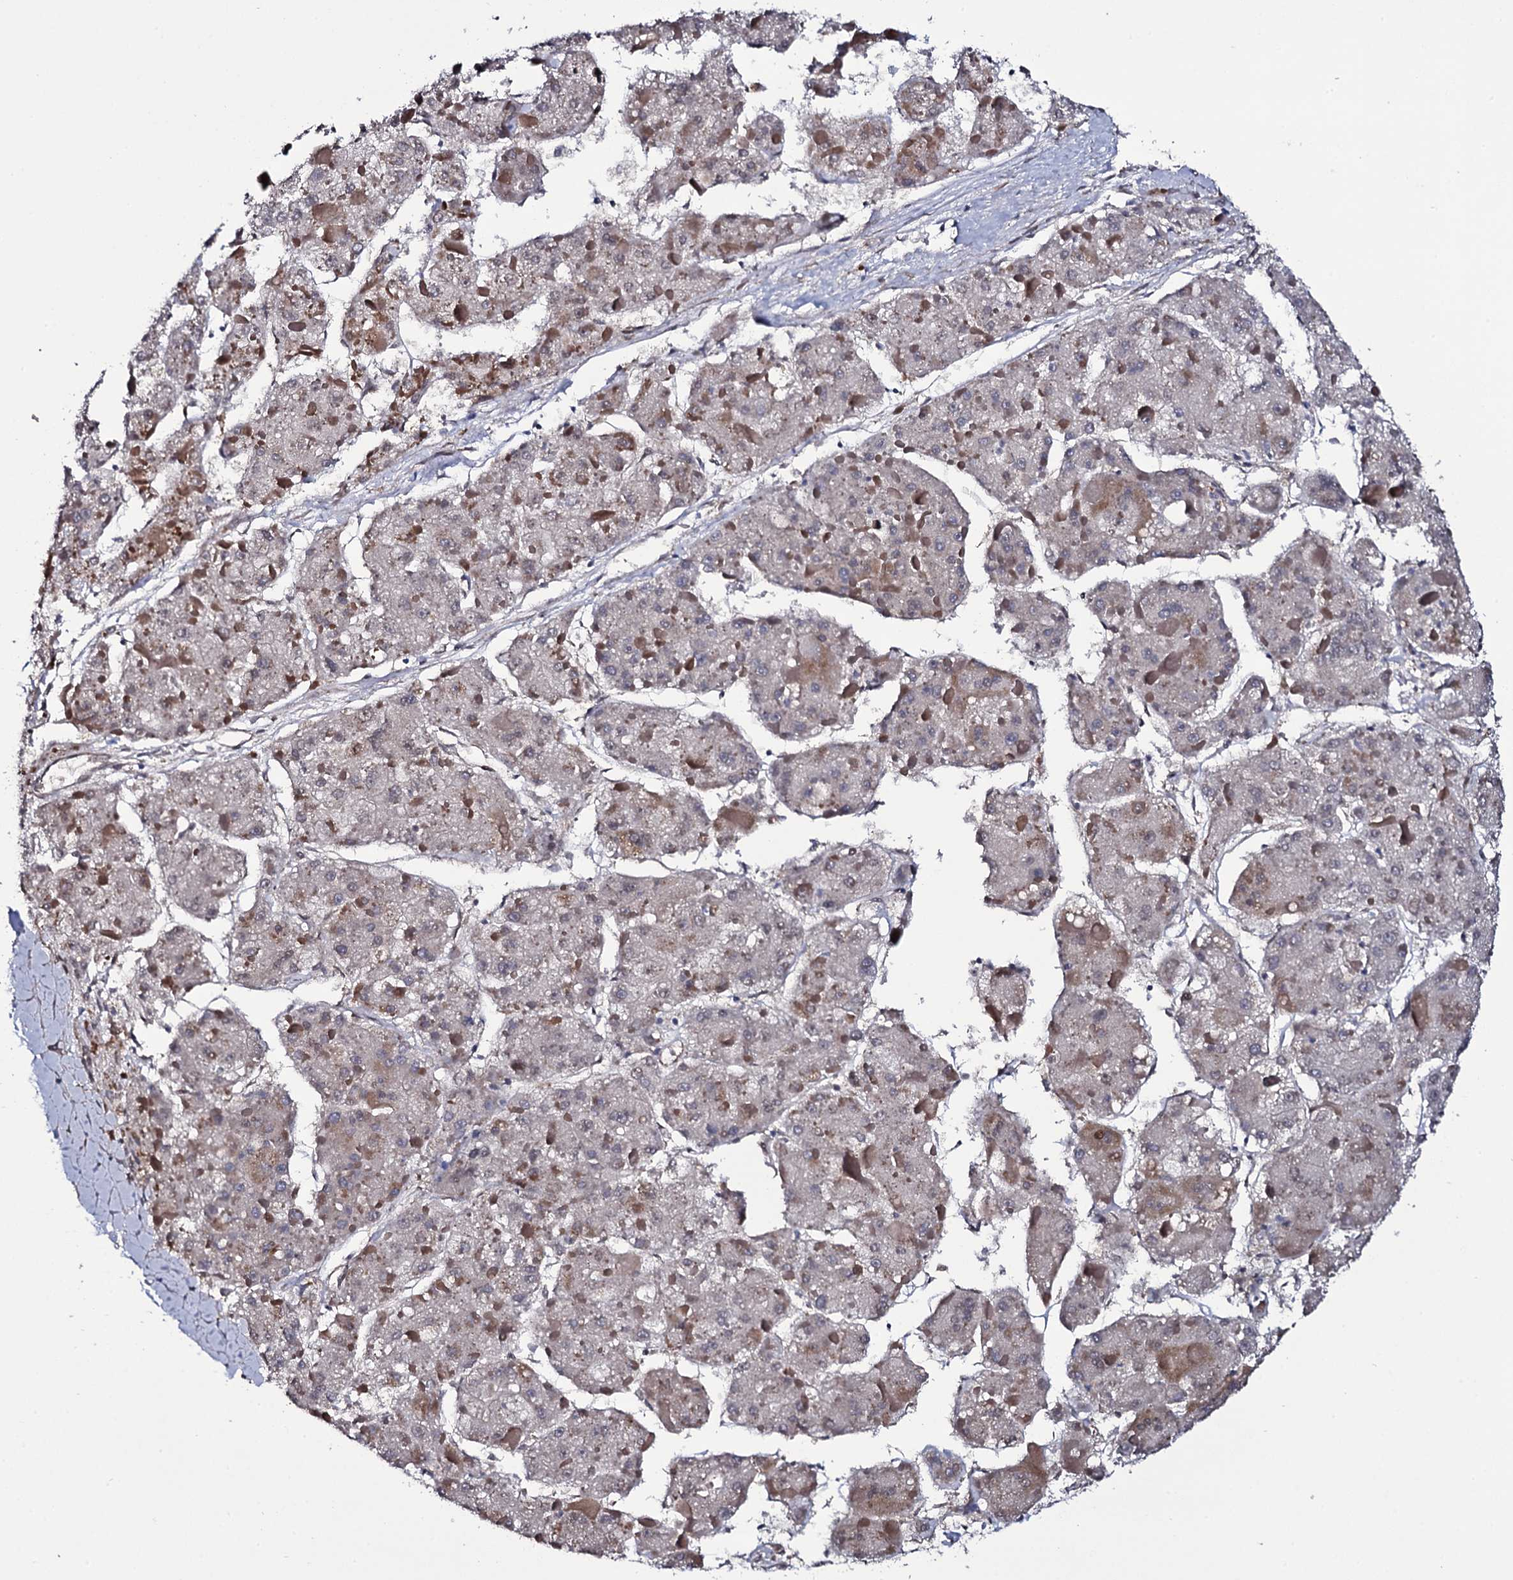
{"staining": {"intensity": "weak", "quantity": "<25%", "location": "cytoplasmic/membranous"}, "tissue": "liver cancer", "cell_type": "Tumor cells", "image_type": "cancer", "snomed": [{"axis": "morphology", "description": "Carcinoma, Hepatocellular, NOS"}, {"axis": "topography", "description": "Liver"}], "caption": "Hepatocellular carcinoma (liver) was stained to show a protein in brown. There is no significant positivity in tumor cells.", "gene": "TTC23", "patient": {"sex": "female", "age": 73}}